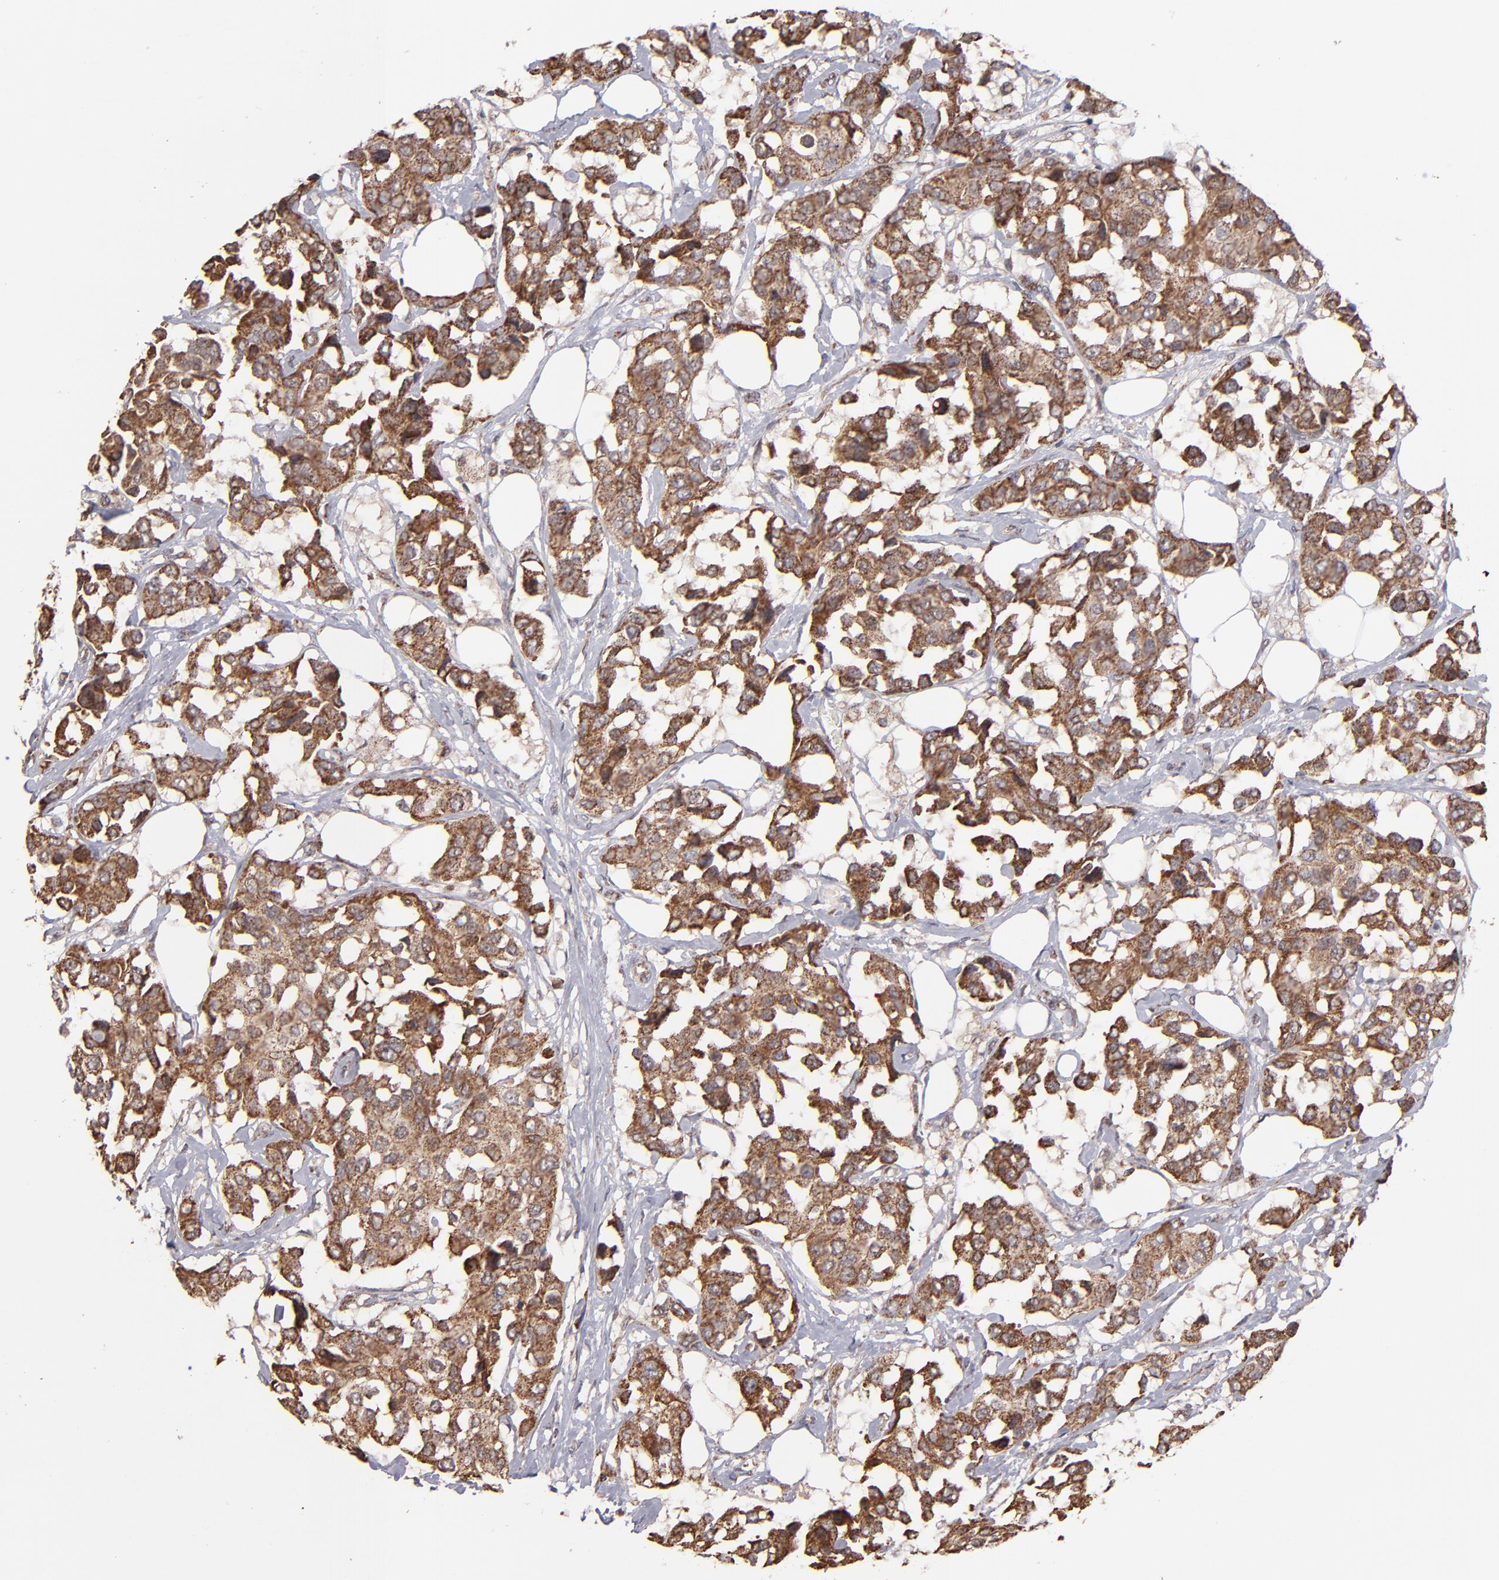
{"staining": {"intensity": "moderate", "quantity": ">75%", "location": "cytoplasmic/membranous"}, "tissue": "breast cancer", "cell_type": "Tumor cells", "image_type": "cancer", "snomed": [{"axis": "morphology", "description": "Duct carcinoma"}, {"axis": "topography", "description": "Breast"}], "caption": "Immunohistochemical staining of human breast cancer exhibits medium levels of moderate cytoplasmic/membranous expression in approximately >75% of tumor cells.", "gene": "SLC15A1", "patient": {"sex": "female", "age": 80}}